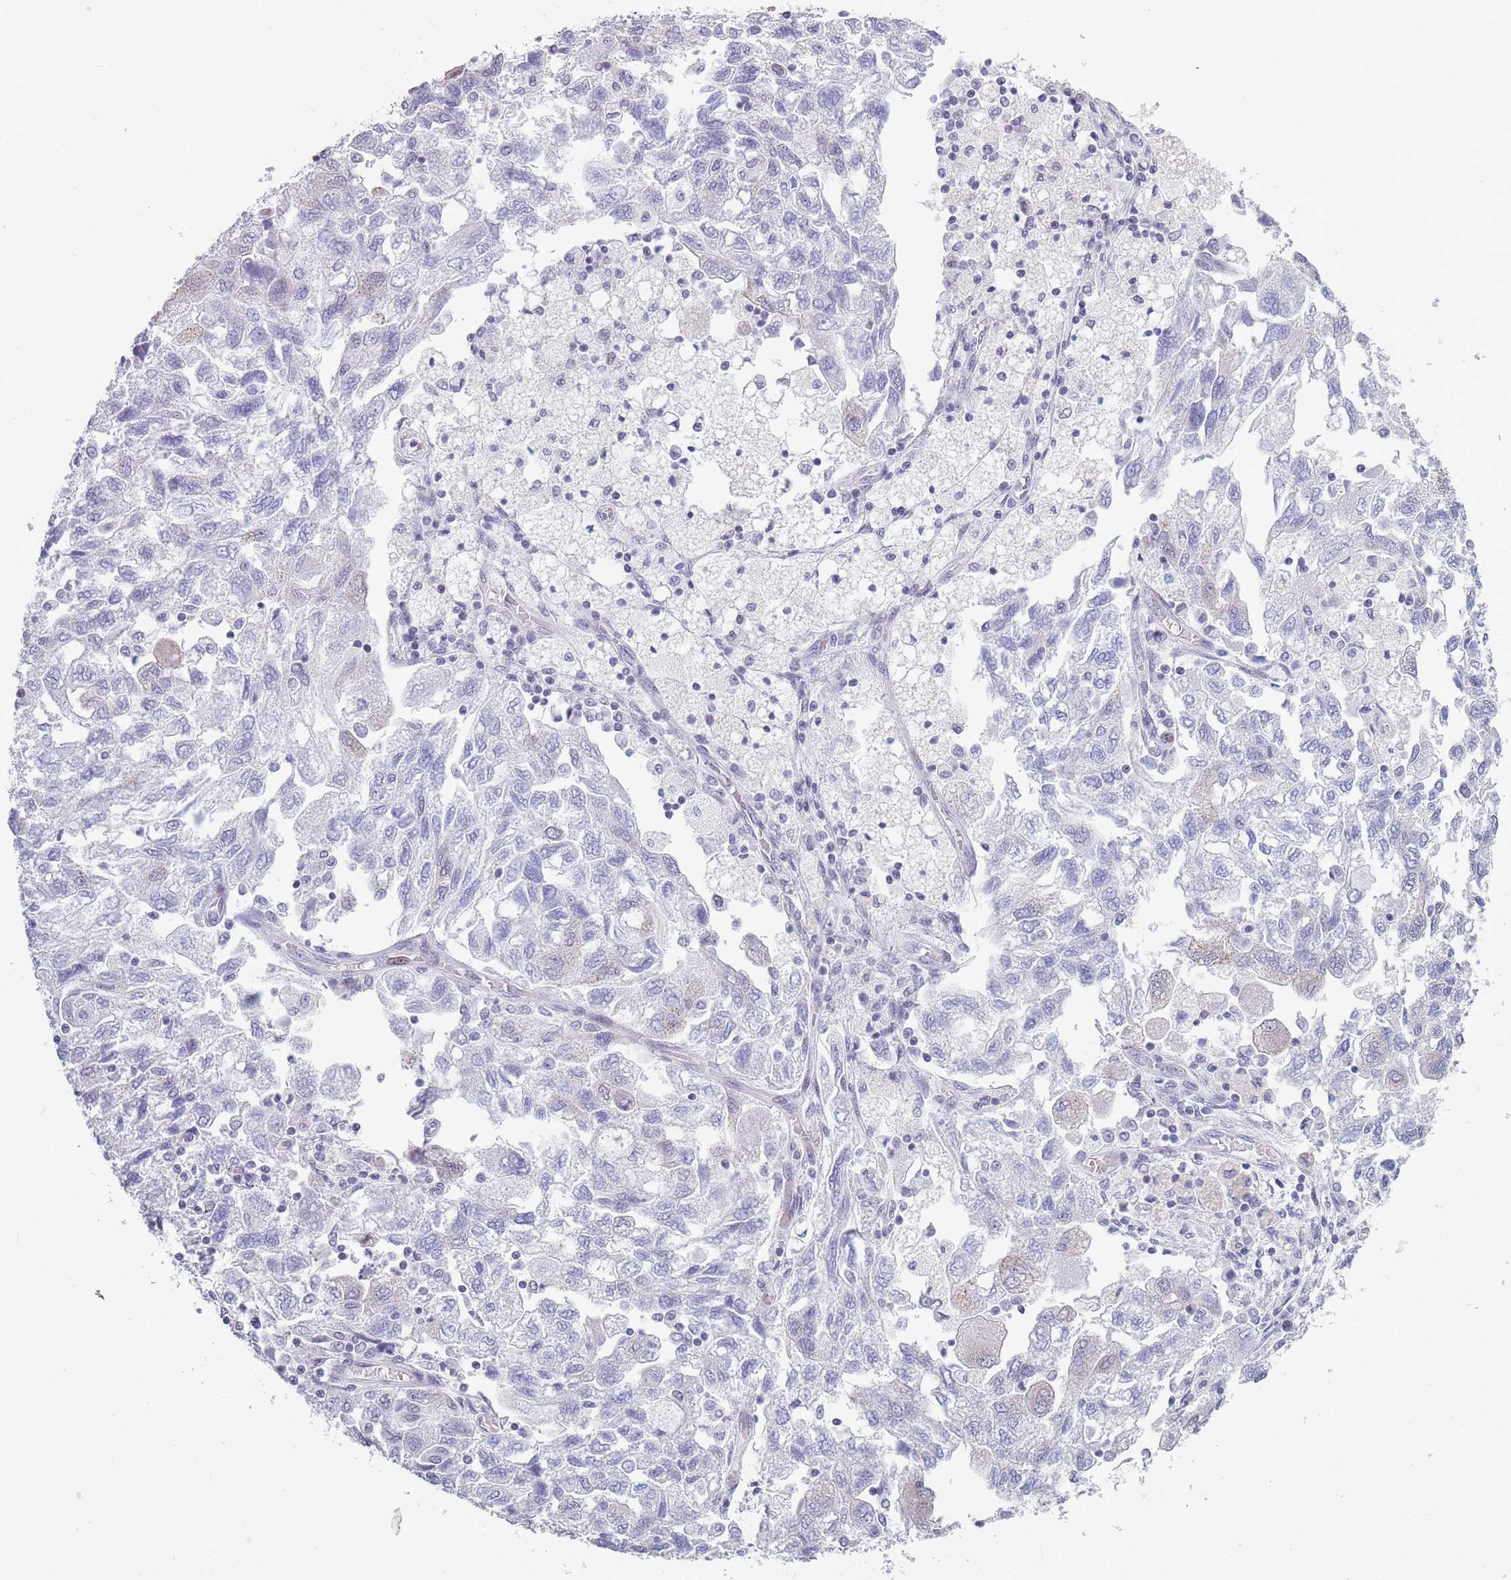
{"staining": {"intensity": "negative", "quantity": "none", "location": "none"}, "tissue": "ovarian cancer", "cell_type": "Tumor cells", "image_type": "cancer", "snomed": [{"axis": "morphology", "description": "Carcinoma, NOS"}, {"axis": "morphology", "description": "Cystadenocarcinoma, serous, NOS"}, {"axis": "topography", "description": "Ovary"}], "caption": "Immunohistochemistry photomicrograph of human ovarian cancer (serous cystadenocarcinoma) stained for a protein (brown), which reveals no expression in tumor cells.", "gene": "ZKSCAN2", "patient": {"sex": "female", "age": 69}}